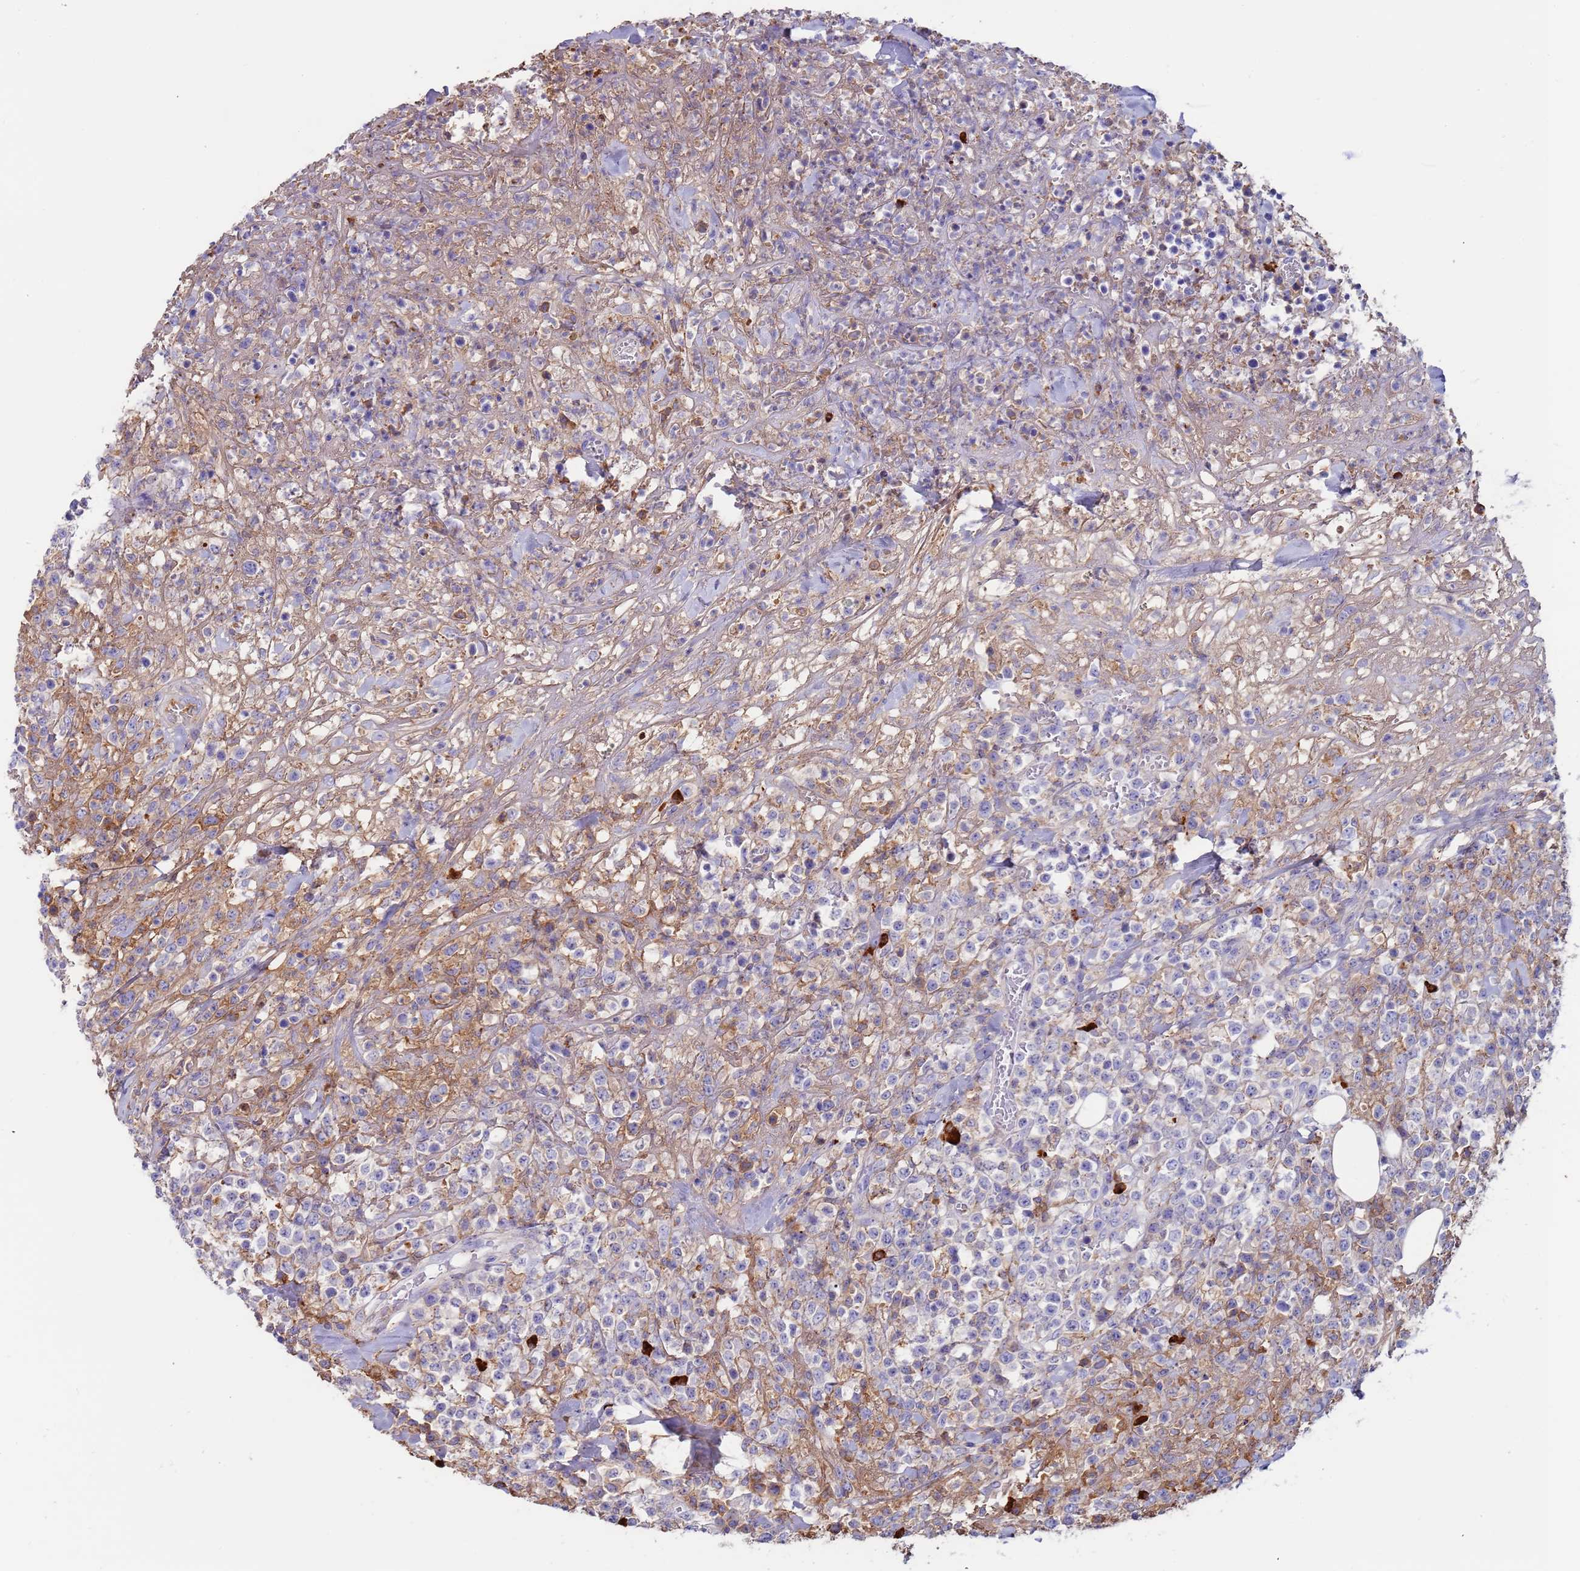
{"staining": {"intensity": "negative", "quantity": "none", "location": "none"}, "tissue": "lymphoma", "cell_type": "Tumor cells", "image_type": "cancer", "snomed": [{"axis": "morphology", "description": "Malignant lymphoma, non-Hodgkin's type, High grade"}, {"axis": "topography", "description": "Colon"}], "caption": "Human lymphoma stained for a protein using IHC exhibits no staining in tumor cells.", "gene": "CYSLTR2", "patient": {"sex": "female", "age": 53}}